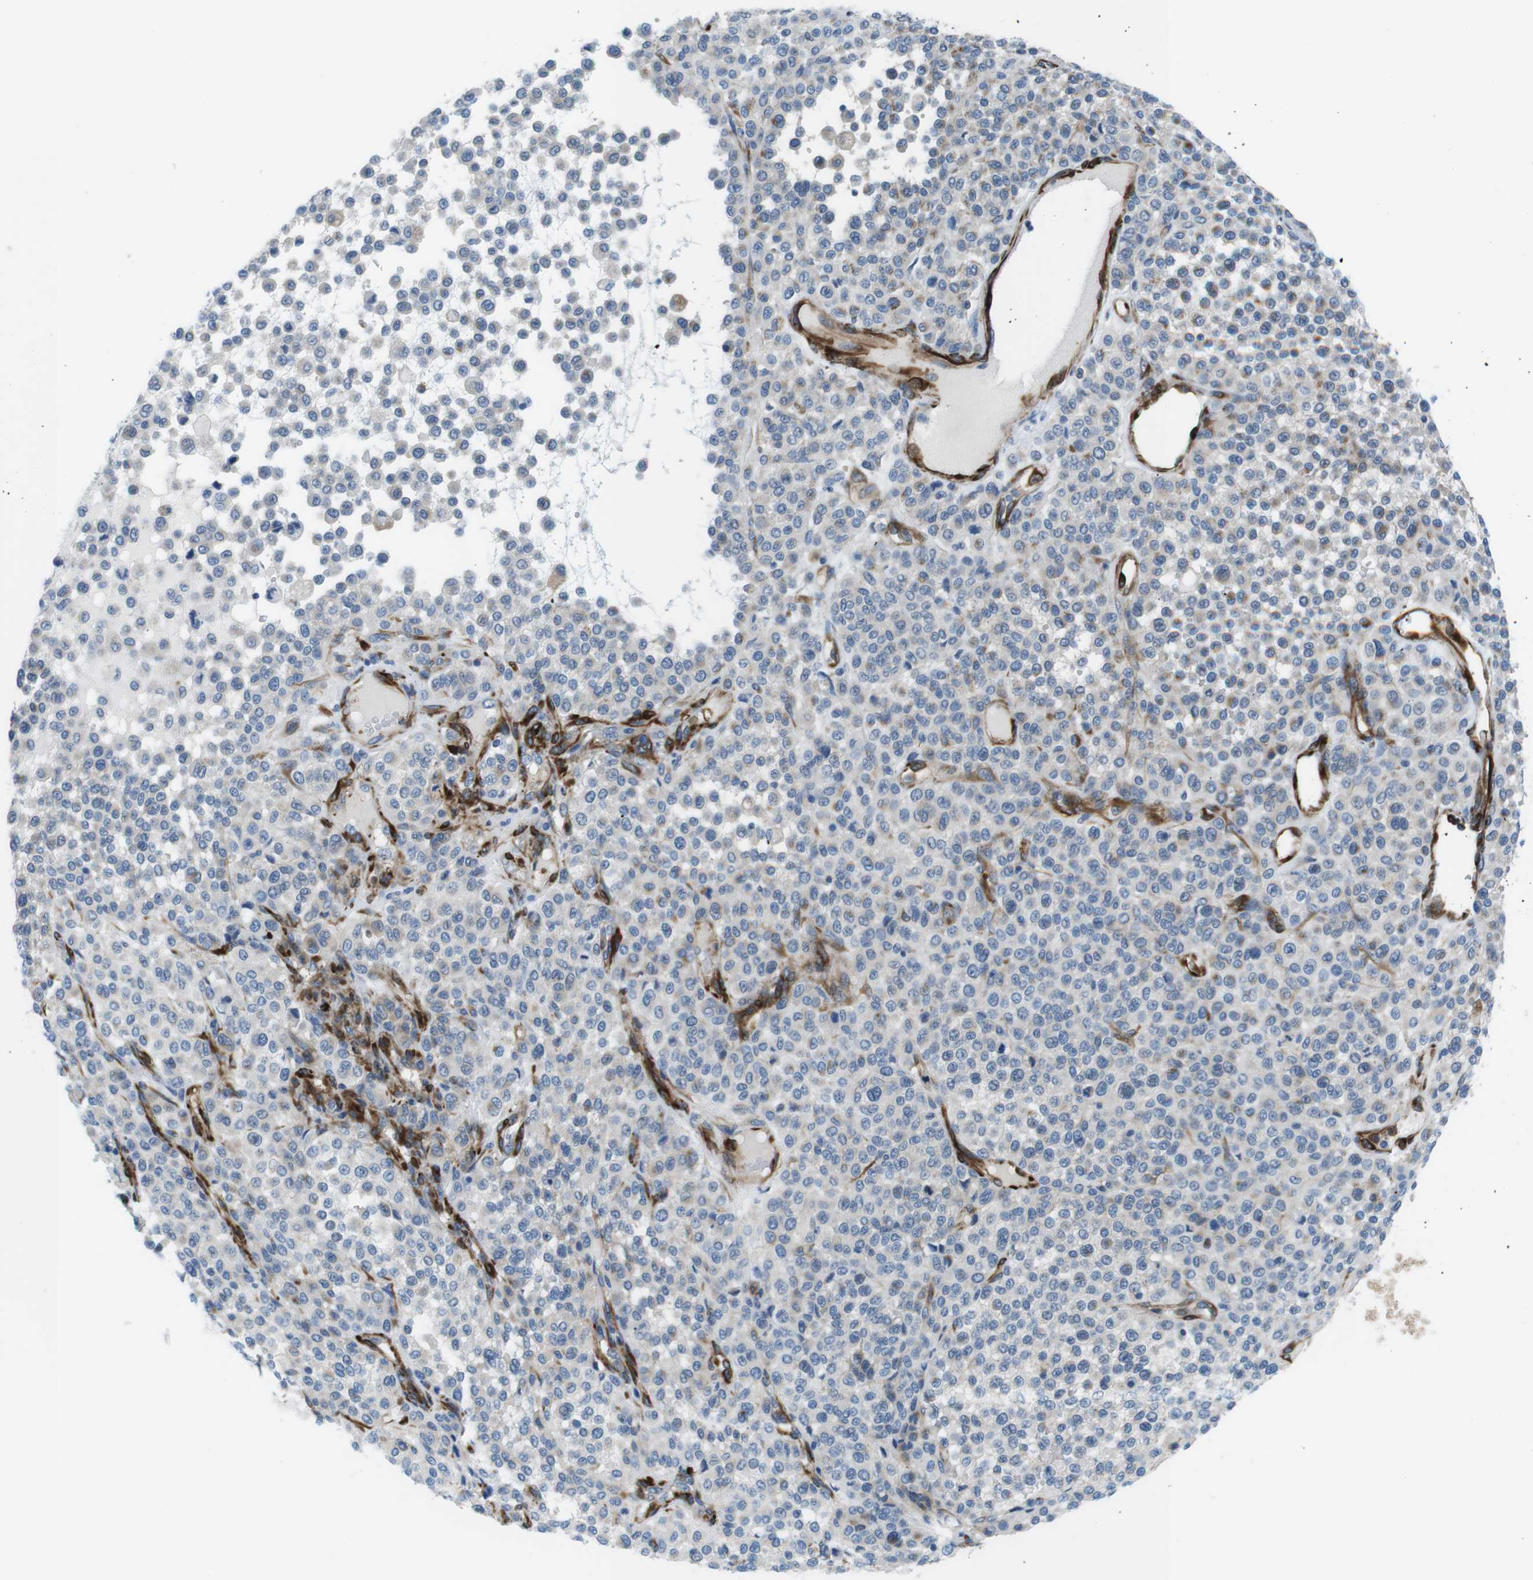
{"staining": {"intensity": "negative", "quantity": "none", "location": "none"}, "tissue": "melanoma", "cell_type": "Tumor cells", "image_type": "cancer", "snomed": [{"axis": "morphology", "description": "Malignant melanoma, Metastatic site"}, {"axis": "topography", "description": "Pancreas"}], "caption": "Tumor cells are negative for protein expression in human melanoma.", "gene": "EMP2", "patient": {"sex": "female", "age": 30}}